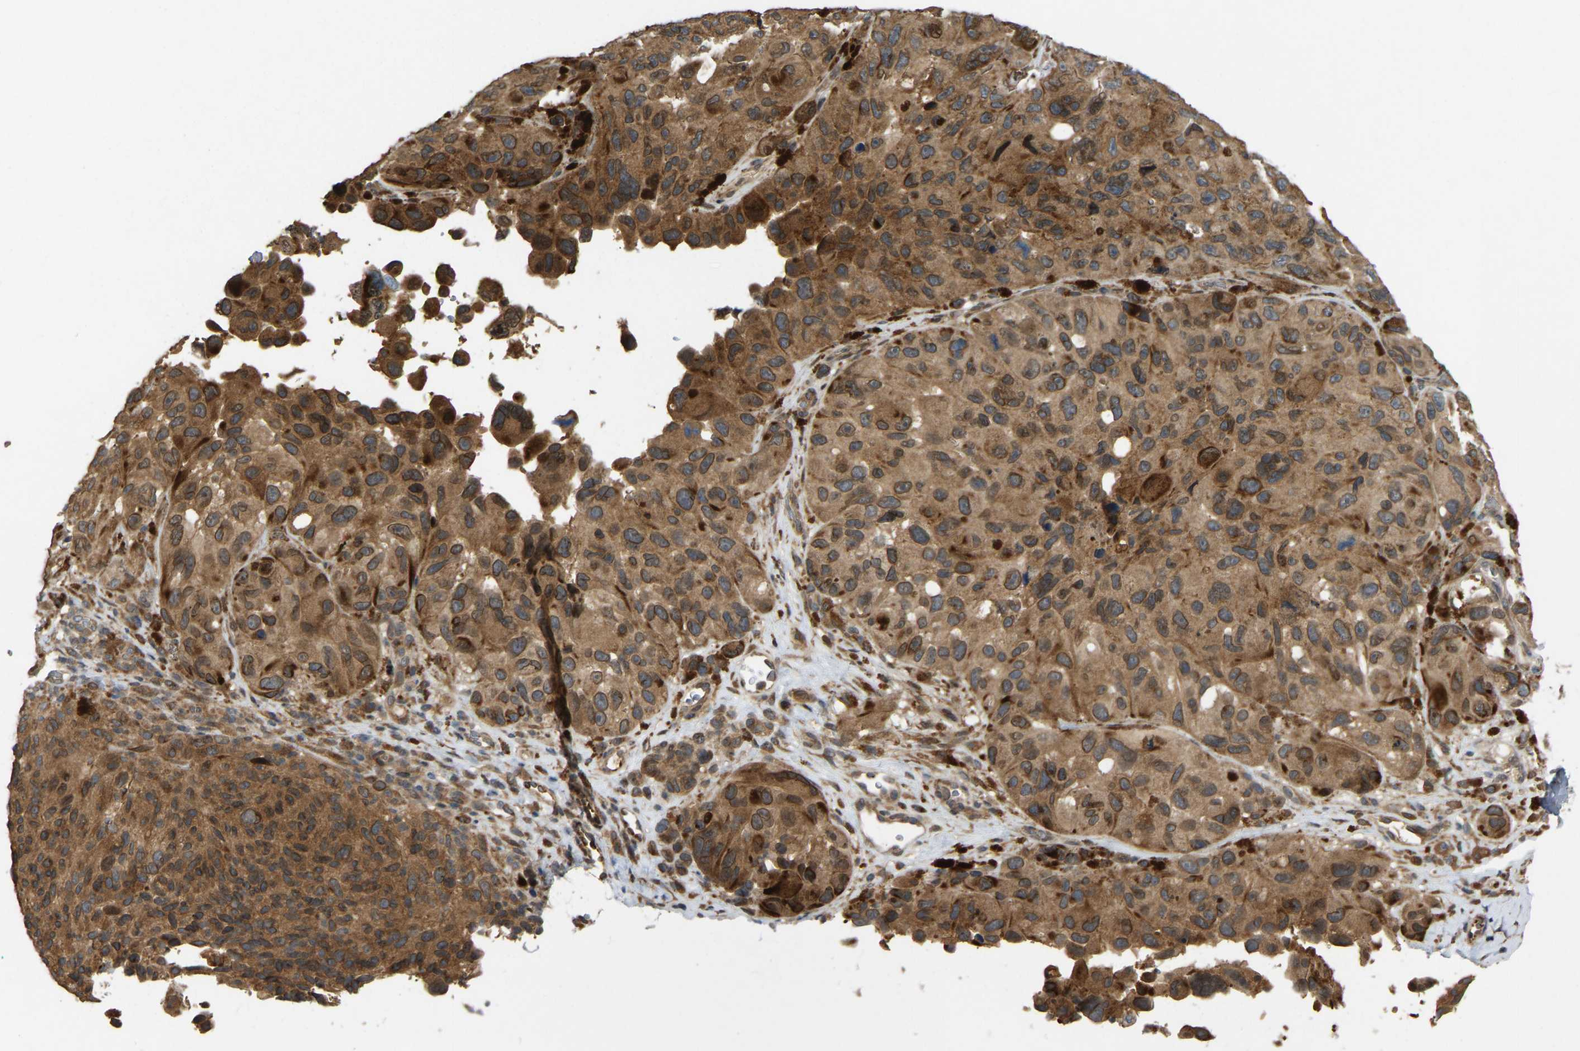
{"staining": {"intensity": "moderate", "quantity": ">75%", "location": "cytoplasmic/membranous,nuclear"}, "tissue": "melanoma", "cell_type": "Tumor cells", "image_type": "cancer", "snomed": [{"axis": "morphology", "description": "Malignant melanoma, NOS"}, {"axis": "topography", "description": "Skin"}], "caption": "Immunohistochemistry of malignant melanoma demonstrates medium levels of moderate cytoplasmic/membranous and nuclear staining in about >75% of tumor cells. (DAB (3,3'-diaminobenzidine) IHC with brightfield microscopy, high magnification).", "gene": "KIAA1549", "patient": {"sex": "female", "age": 73}}